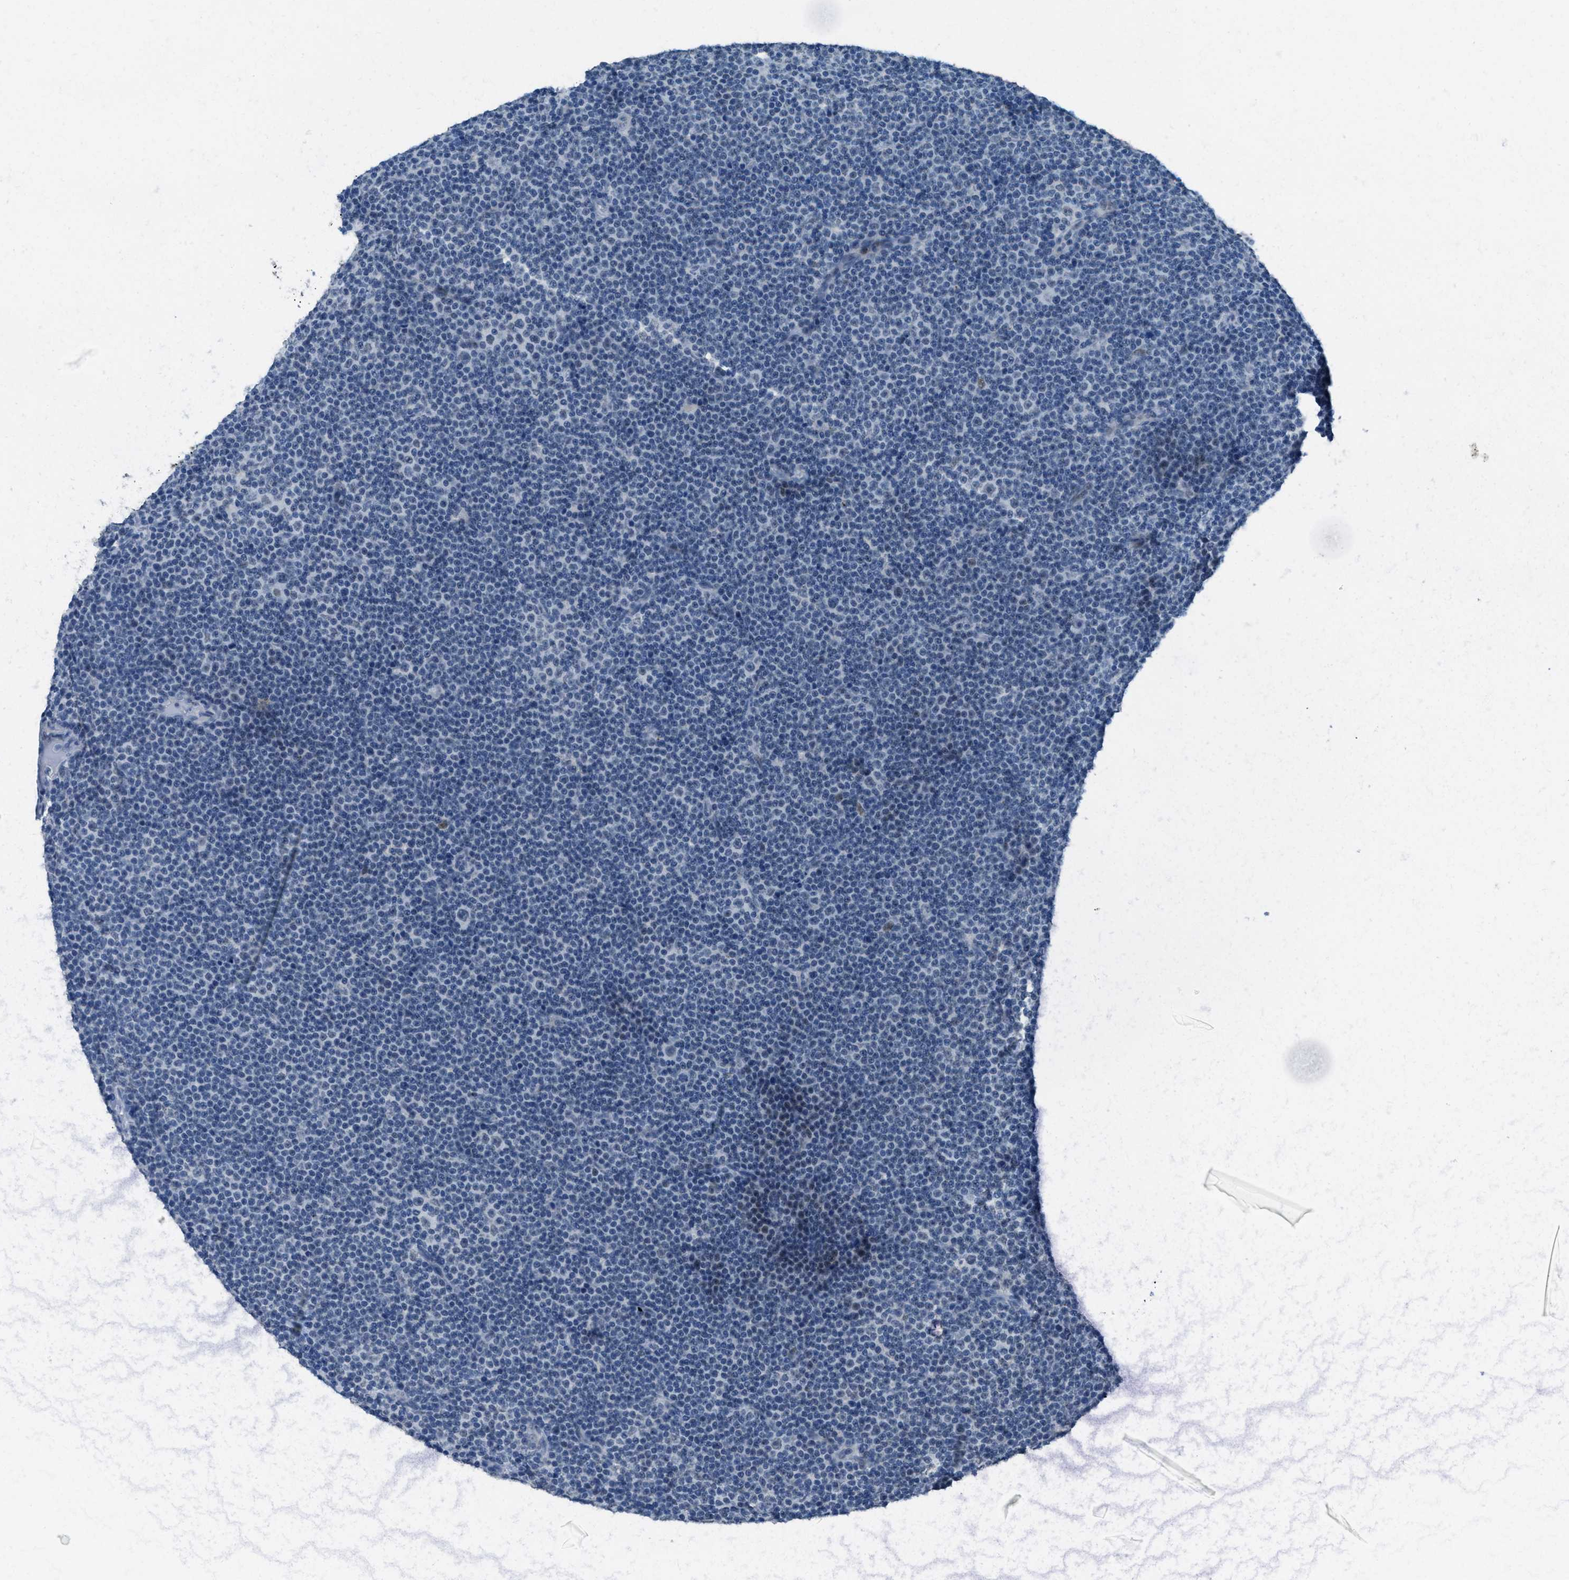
{"staining": {"intensity": "negative", "quantity": "none", "location": "none"}, "tissue": "lymphoma", "cell_type": "Tumor cells", "image_type": "cancer", "snomed": [{"axis": "morphology", "description": "Malignant lymphoma, non-Hodgkin's type, Low grade"}, {"axis": "topography", "description": "Lymph node"}], "caption": "This photomicrograph is of lymphoma stained with immunohistochemistry (IHC) to label a protein in brown with the nuclei are counter-stained blue. There is no staining in tumor cells. Brightfield microscopy of IHC stained with DAB (brown) and hematoxylin (blue), captured at high magnification.", "gene": "TTC13", "patient": {"sex": "female", "age": 67}}